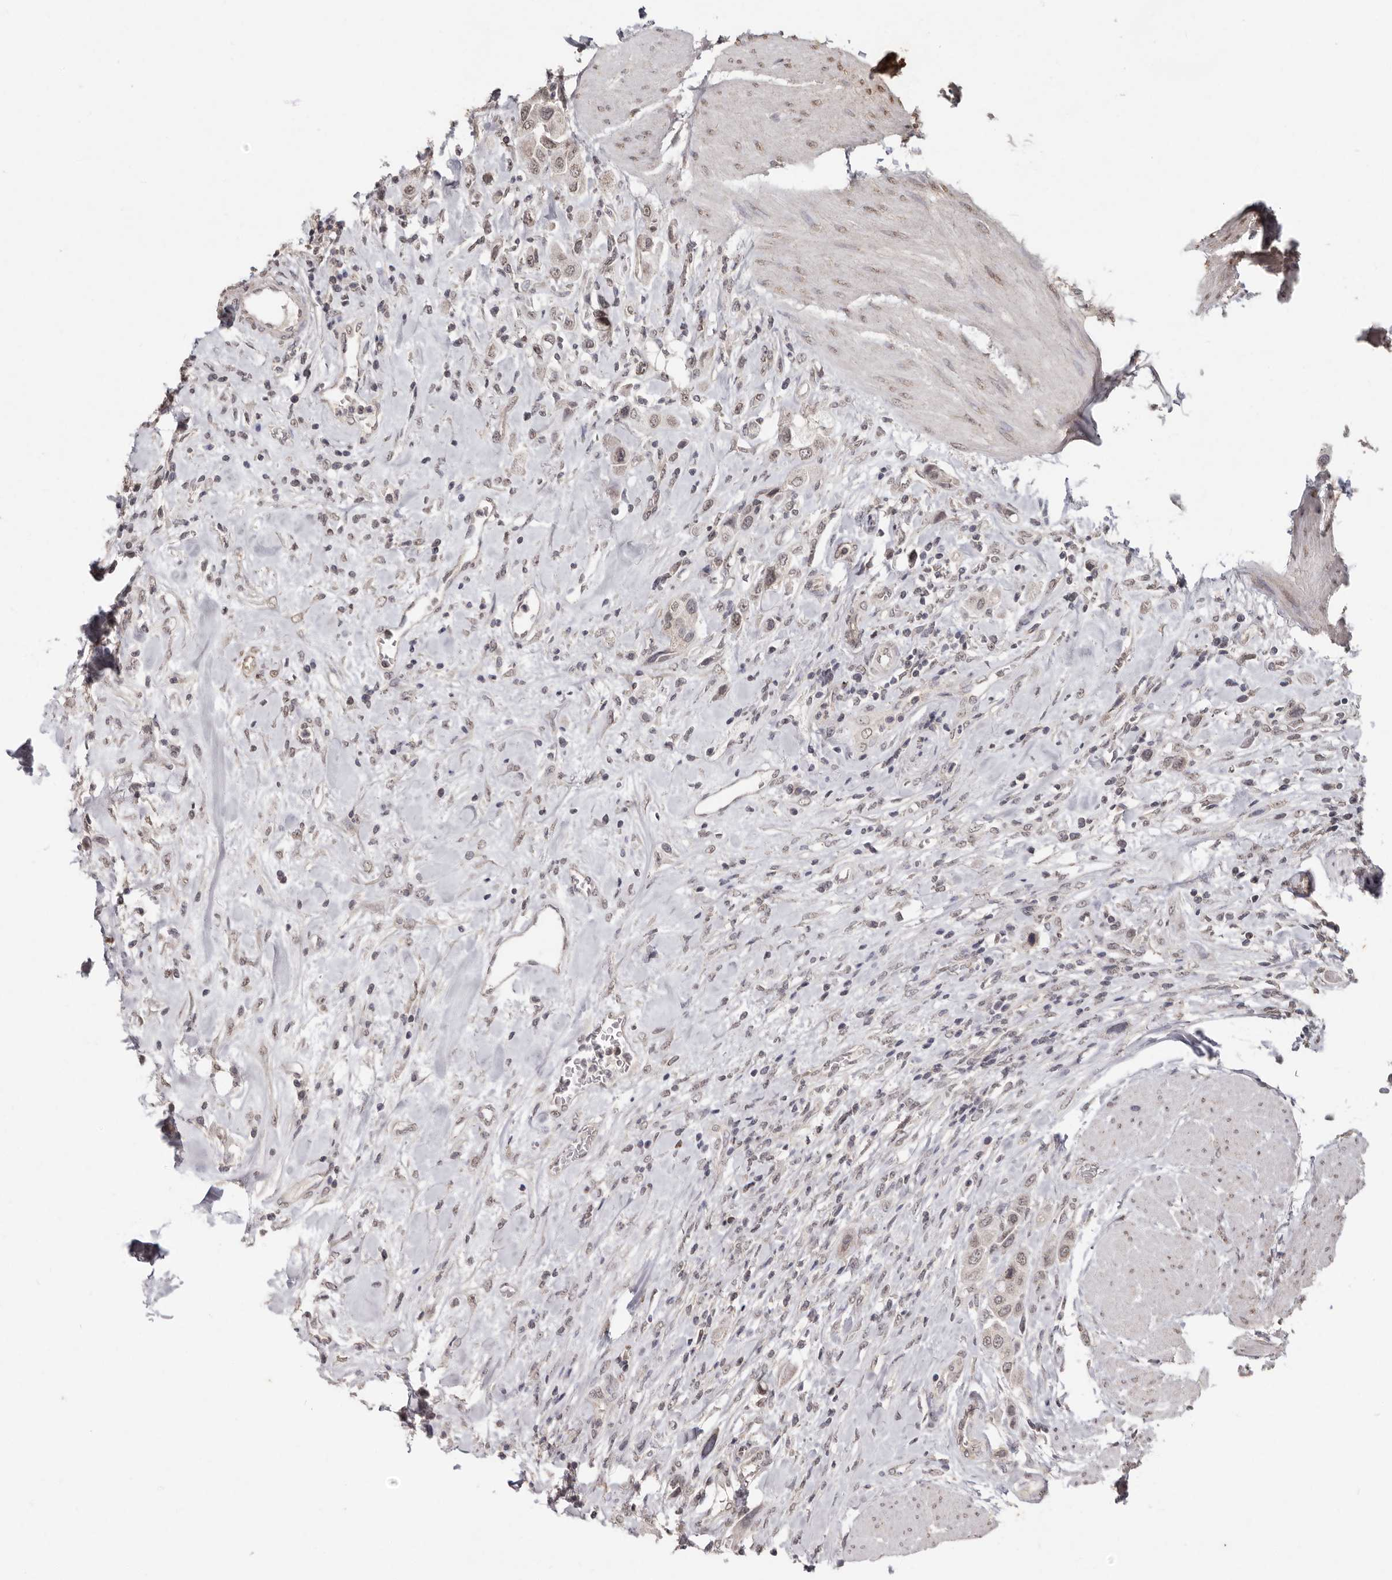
{"staining": {"intensity": "weak", "quantity": ">75%", "location": "nuclear"}, "tissue": "urothelial cancer", "cell_type": "Tumor cells", "image_type": "cancer", "snomed": [{"axis": "morphology", "description": "Urothelial carcinoma, High grade"}, {"axis": "topography", "description": "Urinary bladder"}], "caption": "Weak nuclear expression is appreciated in approximately >75% of tumor cells in urothelial cancer. (Stains: DAB (3,3'-diaminobenzidine) in brown, nuclei in blue, Microscopy: brightfield microscopy at high magnification).", "gene": "LINGO2", "patient": {"sex": "male", "age": 50}}